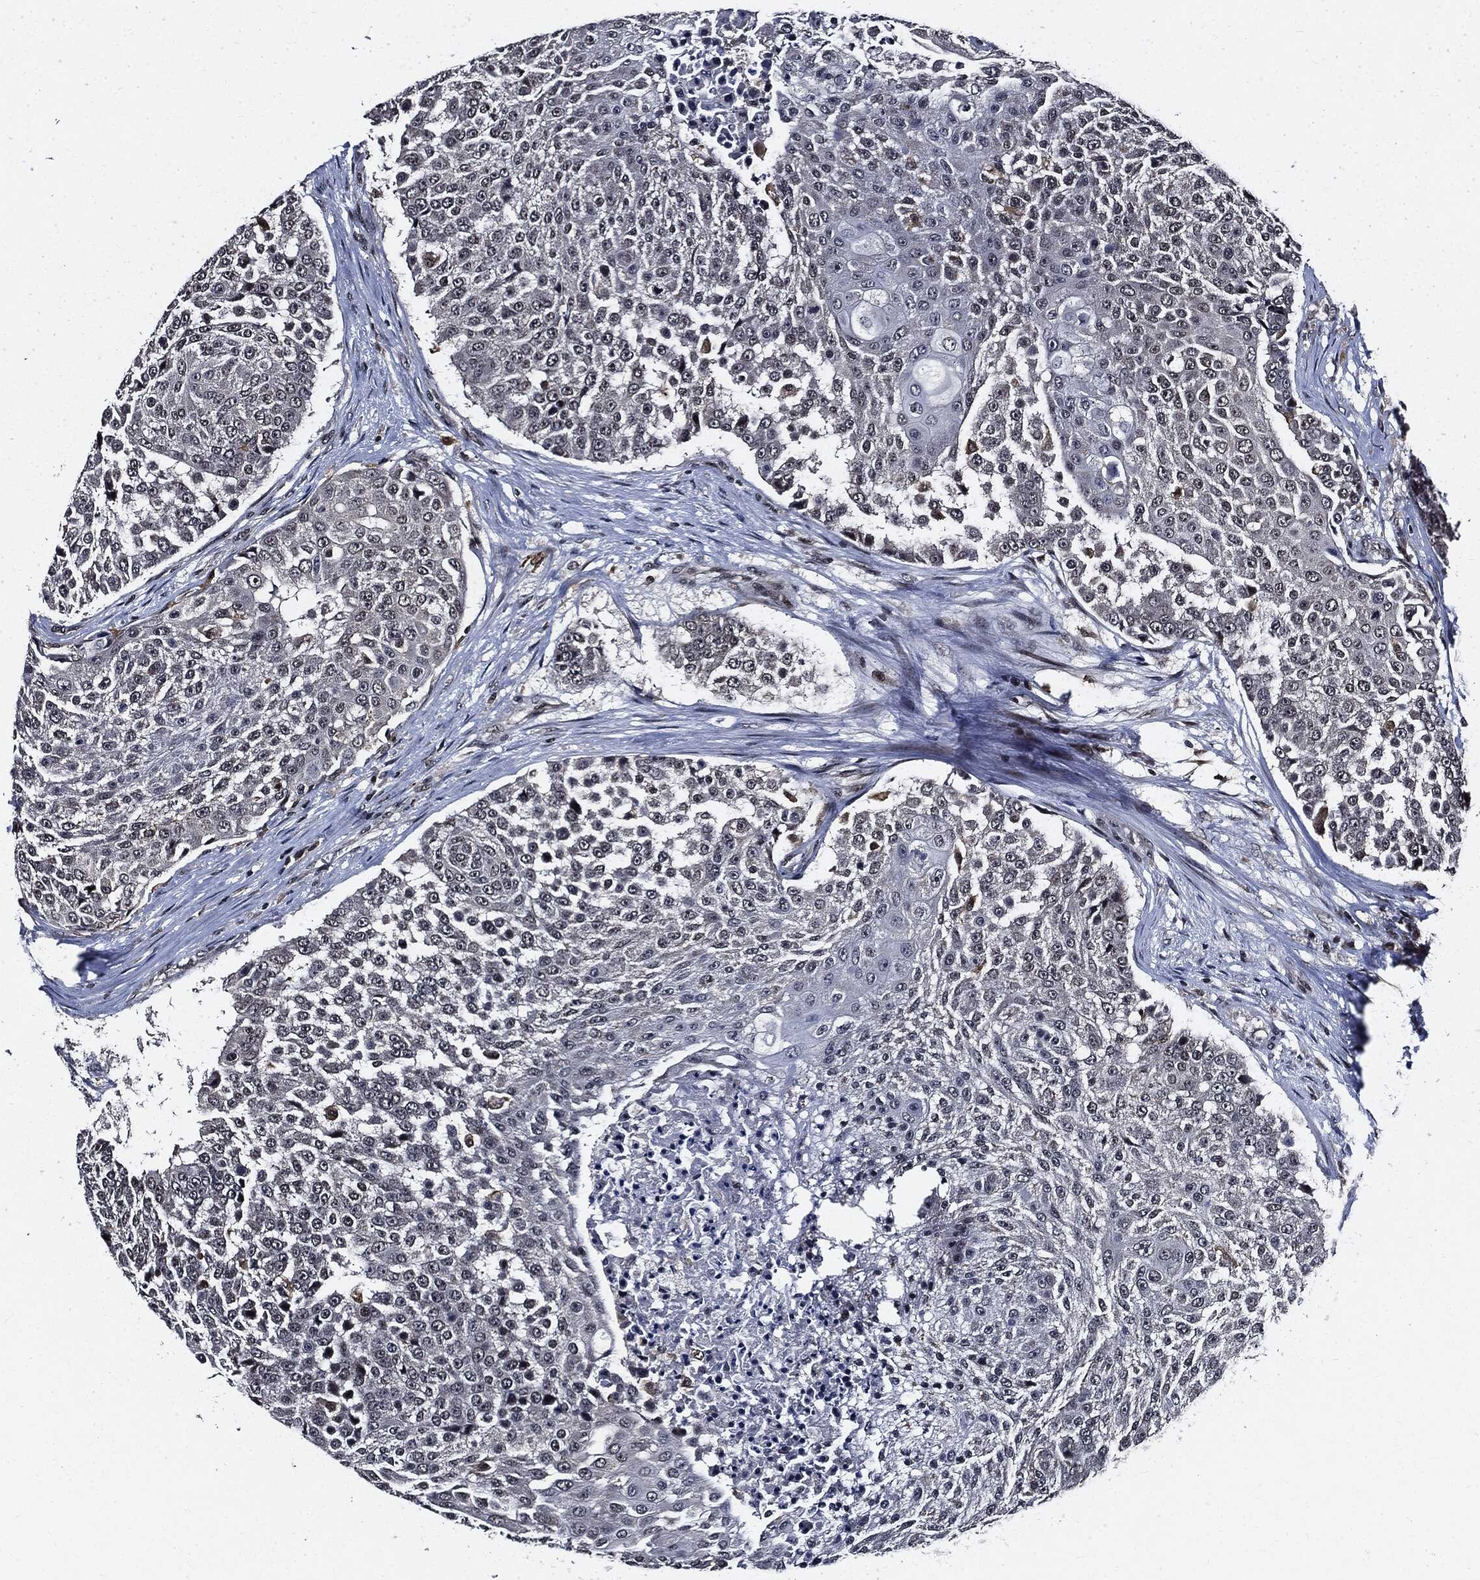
{"staining": {"intensity": "negative", "quantity": "none", "location": "none"}, "tissue": "urothelial cancer", "cell_type": "Tumor cells", "image_type": "cancer", "snomed": [{"axis": "morphology", "description": "Urothelial carcinoma, High grade"}, {"axis": "topography", "description": "Urinary bladder"}], "caption": "Immunohistochemistry (IHC) of human urothelial cancer shows no expression in tumor cells.", "gene": "SUGT1", "patient": {"sex": "female", "age": 63}}